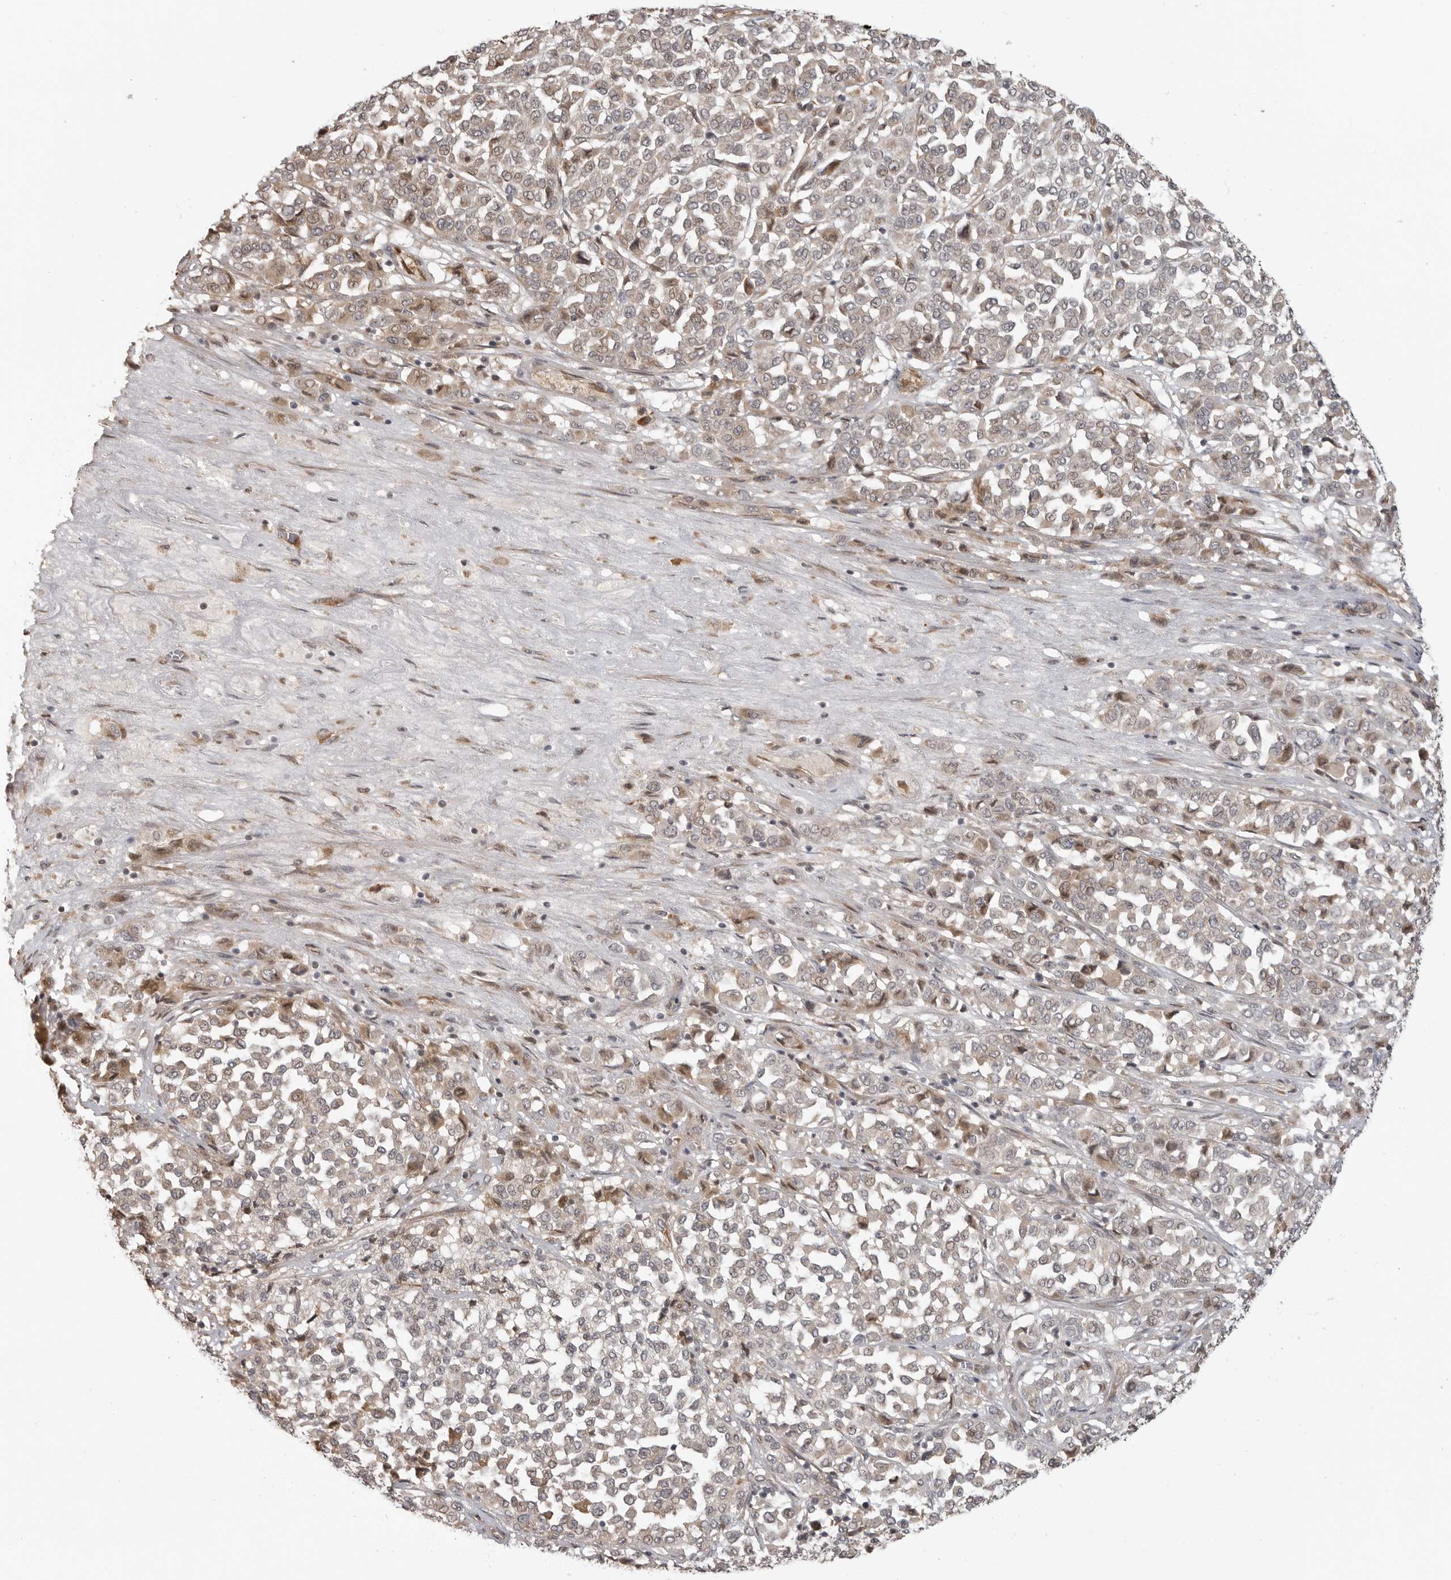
{"staining": {"intensity": "weak", "quantity": "<25%", "location": "cytoplasmic/membranous"}, "tissue": "melanoma", "cell_type": "Tumor cells", "image_type": "cancer", "snomed": [{"axis": "morphology", "description": "Malignant melanoma, Metastatic site"}, {"axis": "topography", "description": "Pancreas"}], "caption": "A micrograph of human malignant melanoma (metastatic site) is negative for staining in tumor cells.", "gene": "IDO1", "patient": {"sex": "female", "age": 30}}